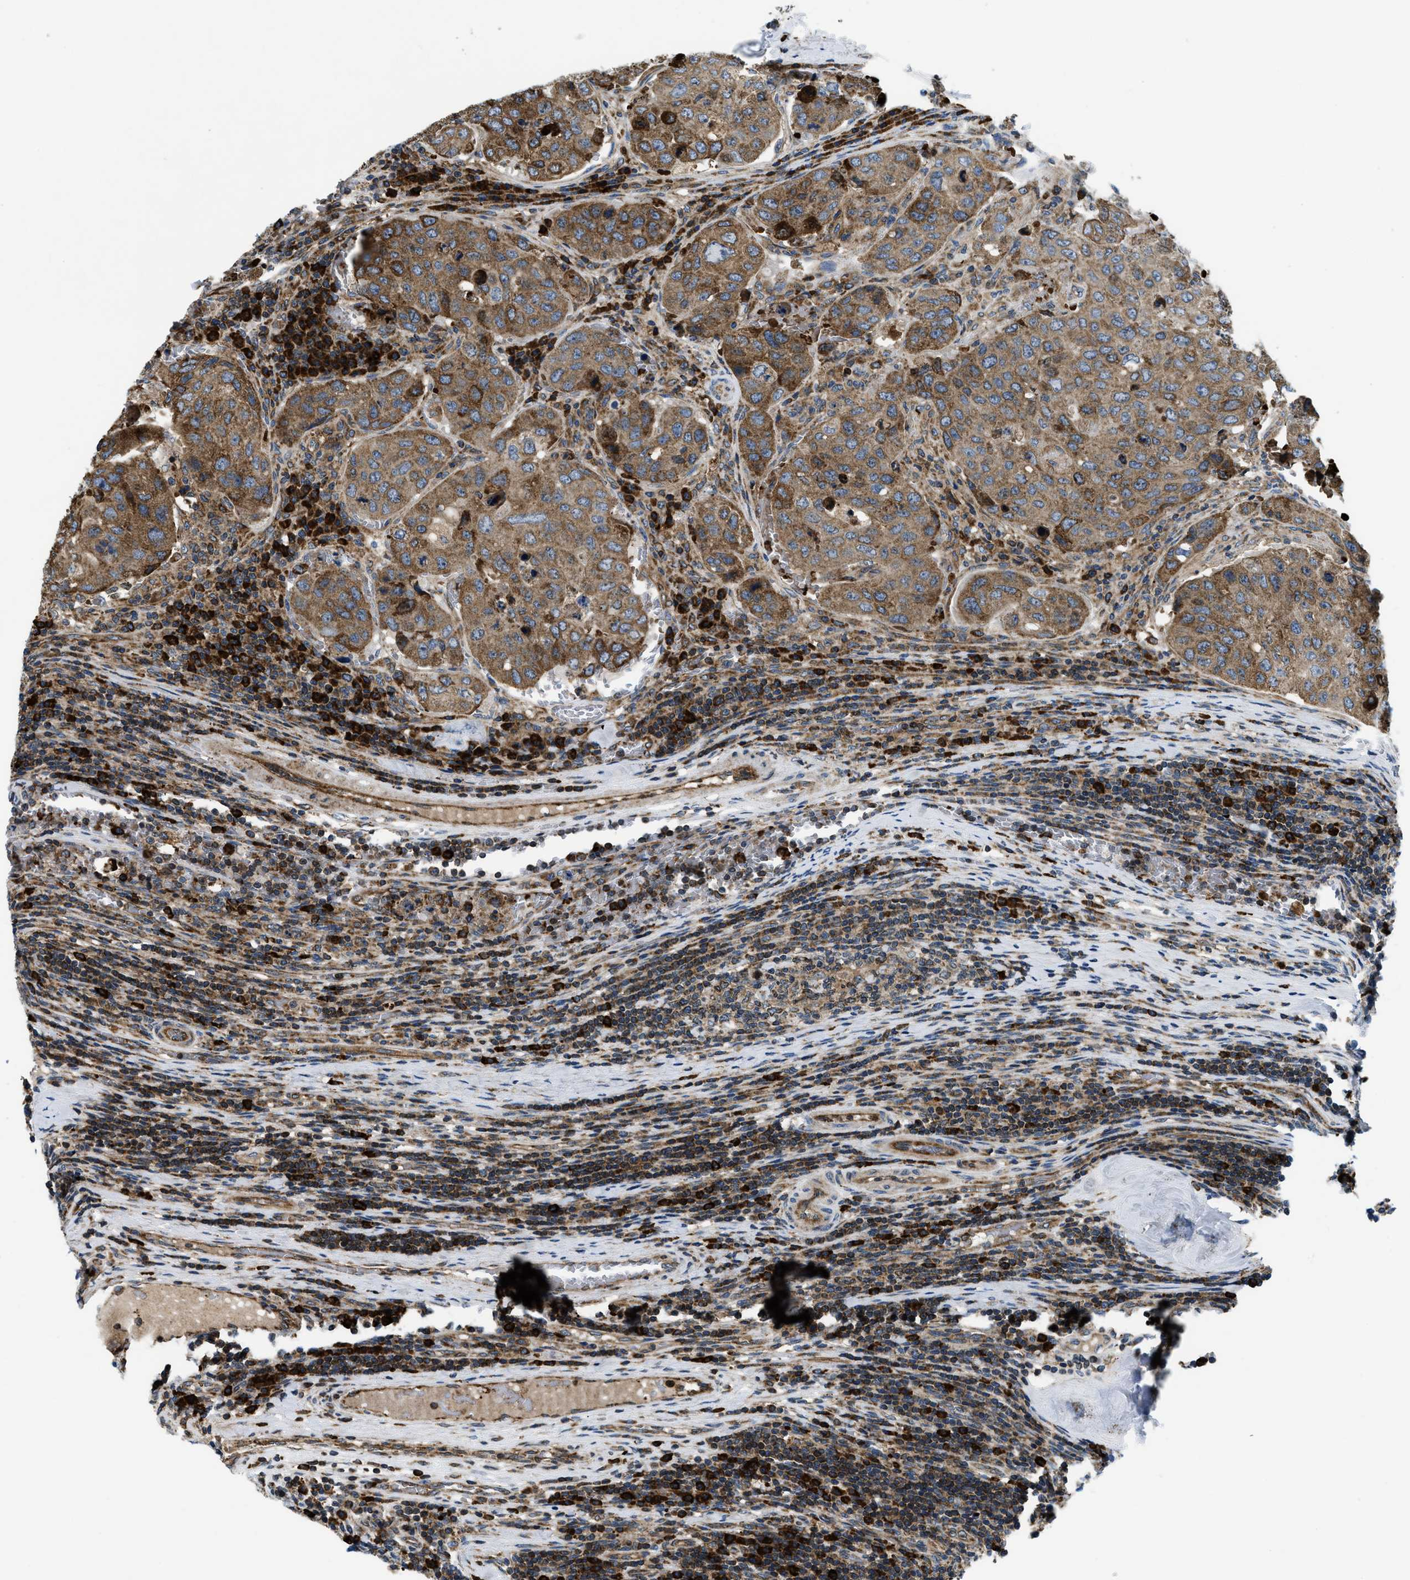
{"staining": {"intensity": "moderate", "quantity": ">75%", "location": "cytoplasmic/membranous"}, "tissue": "urothelial cancer", "cell_type": "Tumor cells", "image_type": "cancer", "snomed": [{"axis": "morphology", "description": "Urothelial carcinoma, High grade"}, {"axis": "topography", "description": "Lymph node"}, {"axis": "topography", "description": "Urinary bladder"}], "caption": "IHC histopathology image of neoplastic tissue: human urothelial cancer stained using IHC shows medium levels of moderate protein expression localized specifically in the cytoplasmic/membranous of tumor cells, appearing as a cytoplasmic/membranous brown color.", "gene": "CSPG4", "patient": {"sex": "male", "age": 51}}